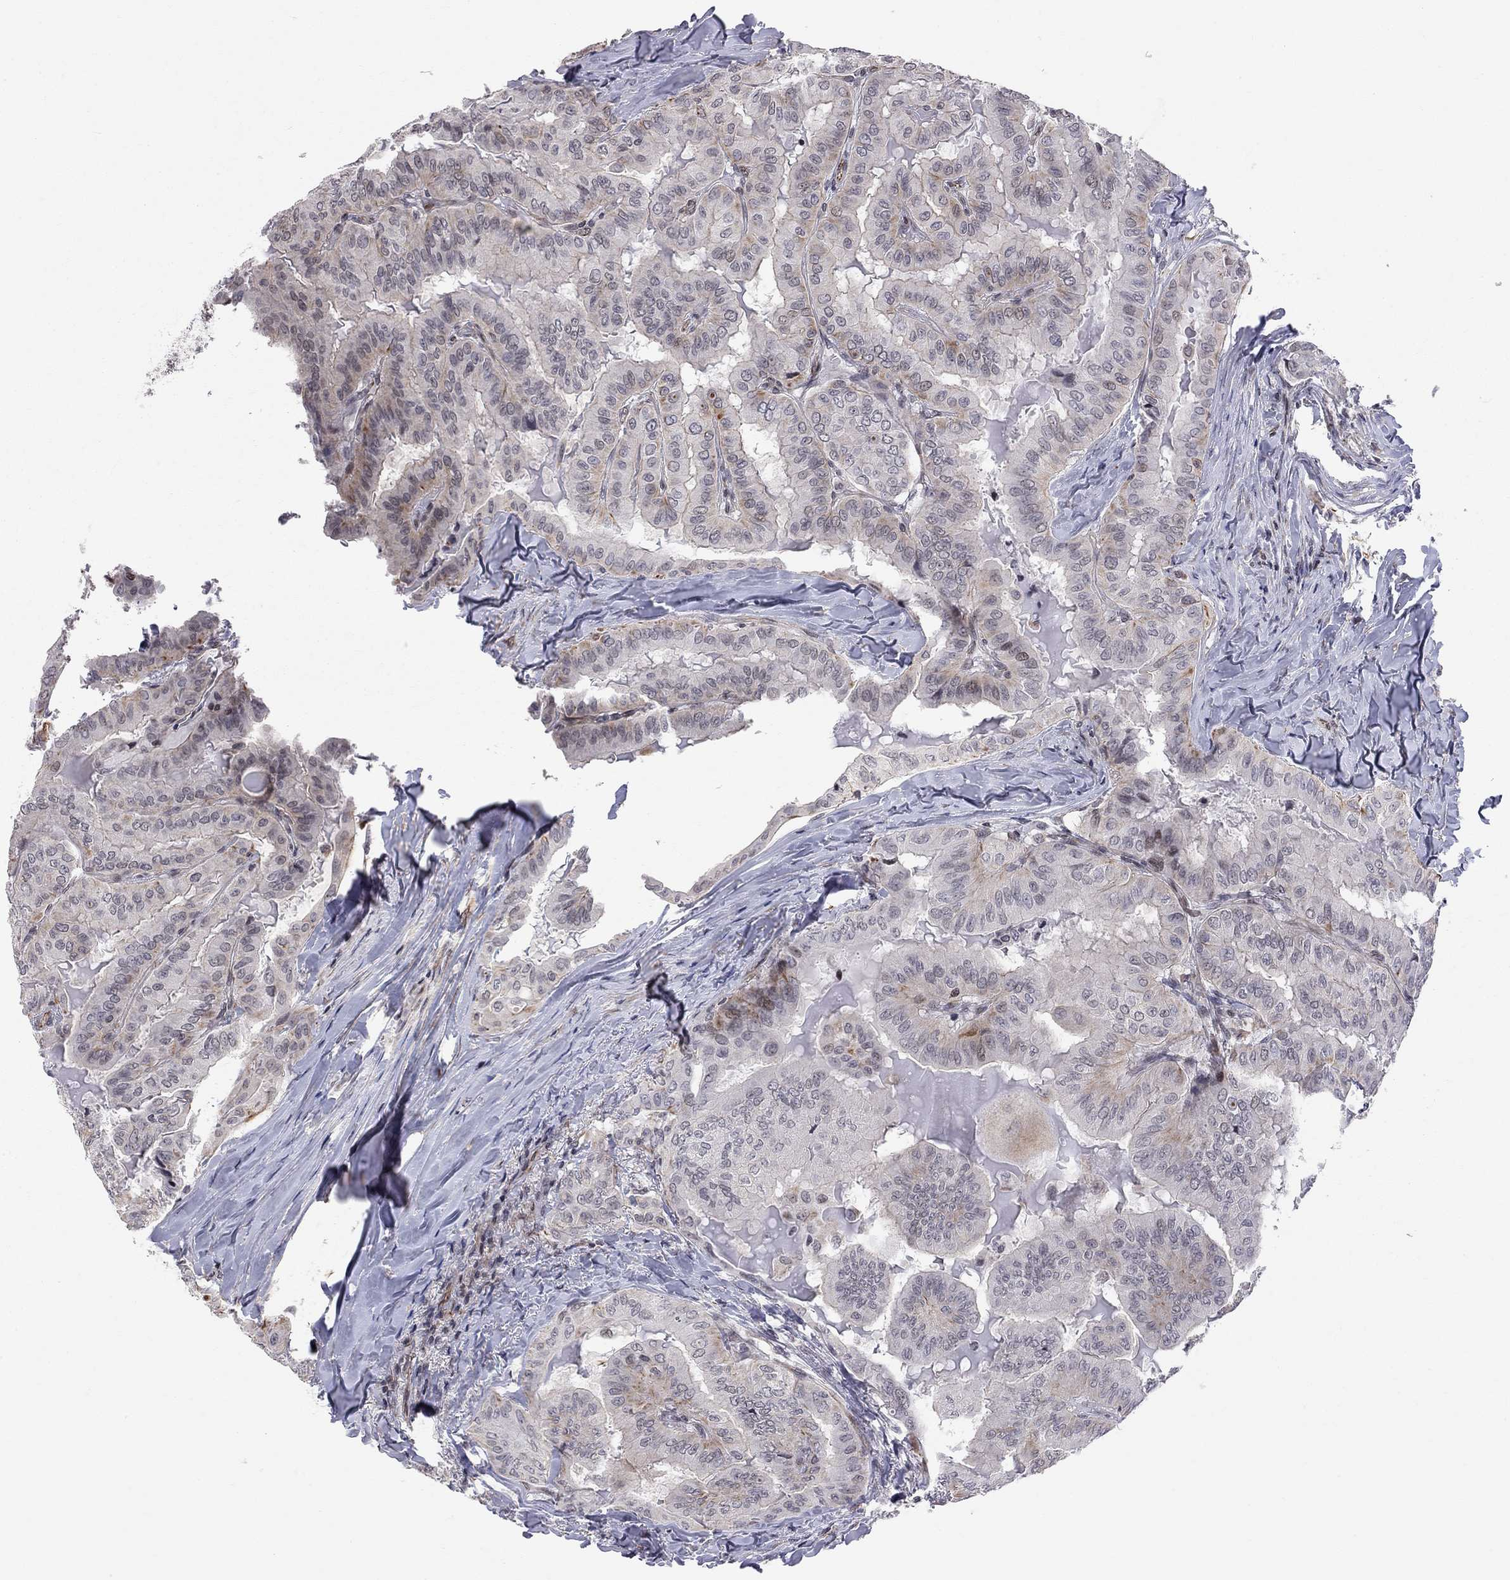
{"staining": {"intensity": "weak", "quantity": "25%-75%", "location": "cytoplasmic/membranous"}, "tissue": "thyroid cancer", "cell_type": "Tumor cells", "image_type": "cancer", "snomed": [{"axis": "morphology", "description": "Papillary adenocarcinoma, NOS"}, {"axis": "topography", "description": "Thyroid gland"}], "caption": "Immunohistochemistry photomicrograph of neoplastic tissue: thyroid papillary adenocarcinoma stained using immunohistochemistry displays low levels of weak protein expression localized specifically in the cytoplasmic/membranous of tumor cells, appearing as a cytoplasmic/membranous brown color.", "gene": "MTNR1B", "patient": {"sex": "female", "age": 68}}